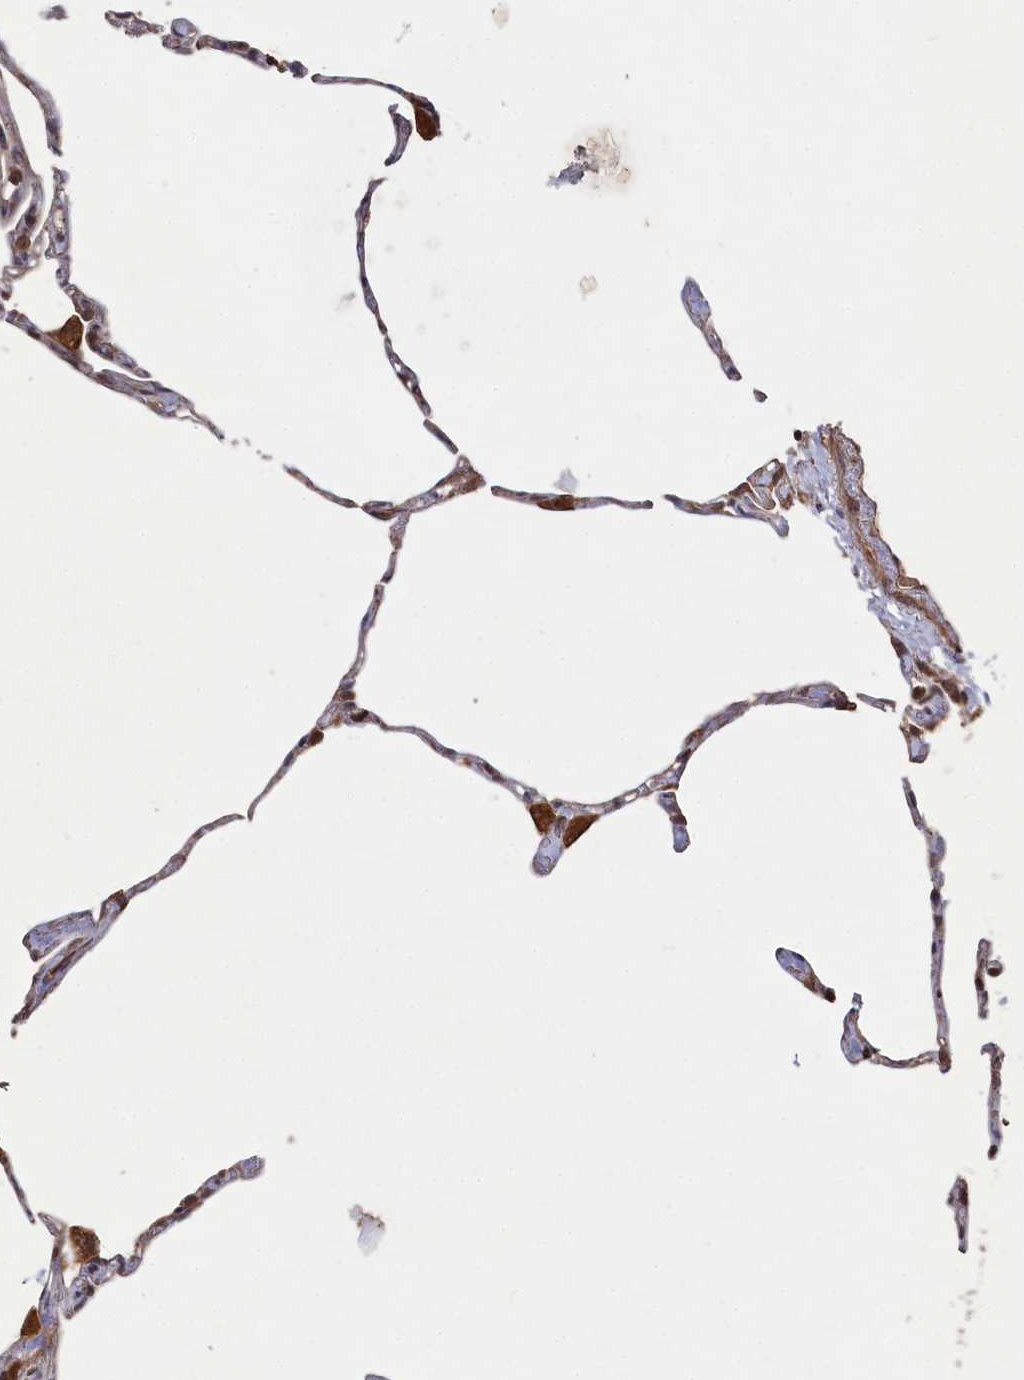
{"staining": {"intensity": "moderate", "quantity": "<25%", "location": "cytoplasmic/membranous"}, "tissue": "lung", "cell_type": "Alveolar cells", "image_type": "normal", "snomed": [{"axis": "morphology", "description": "Normal tissue, NOS"}, {"axis": "topography", "description": "Lung"}], "caption": "Approximately <25% of alveolar cells in benign human lung exhibit moderate cytoplasmic/membranous protein staining as visualized by brown immunohistochemical staining.", "gene": "BORCS7", "patient": {"sex": "male", "age": 65}}